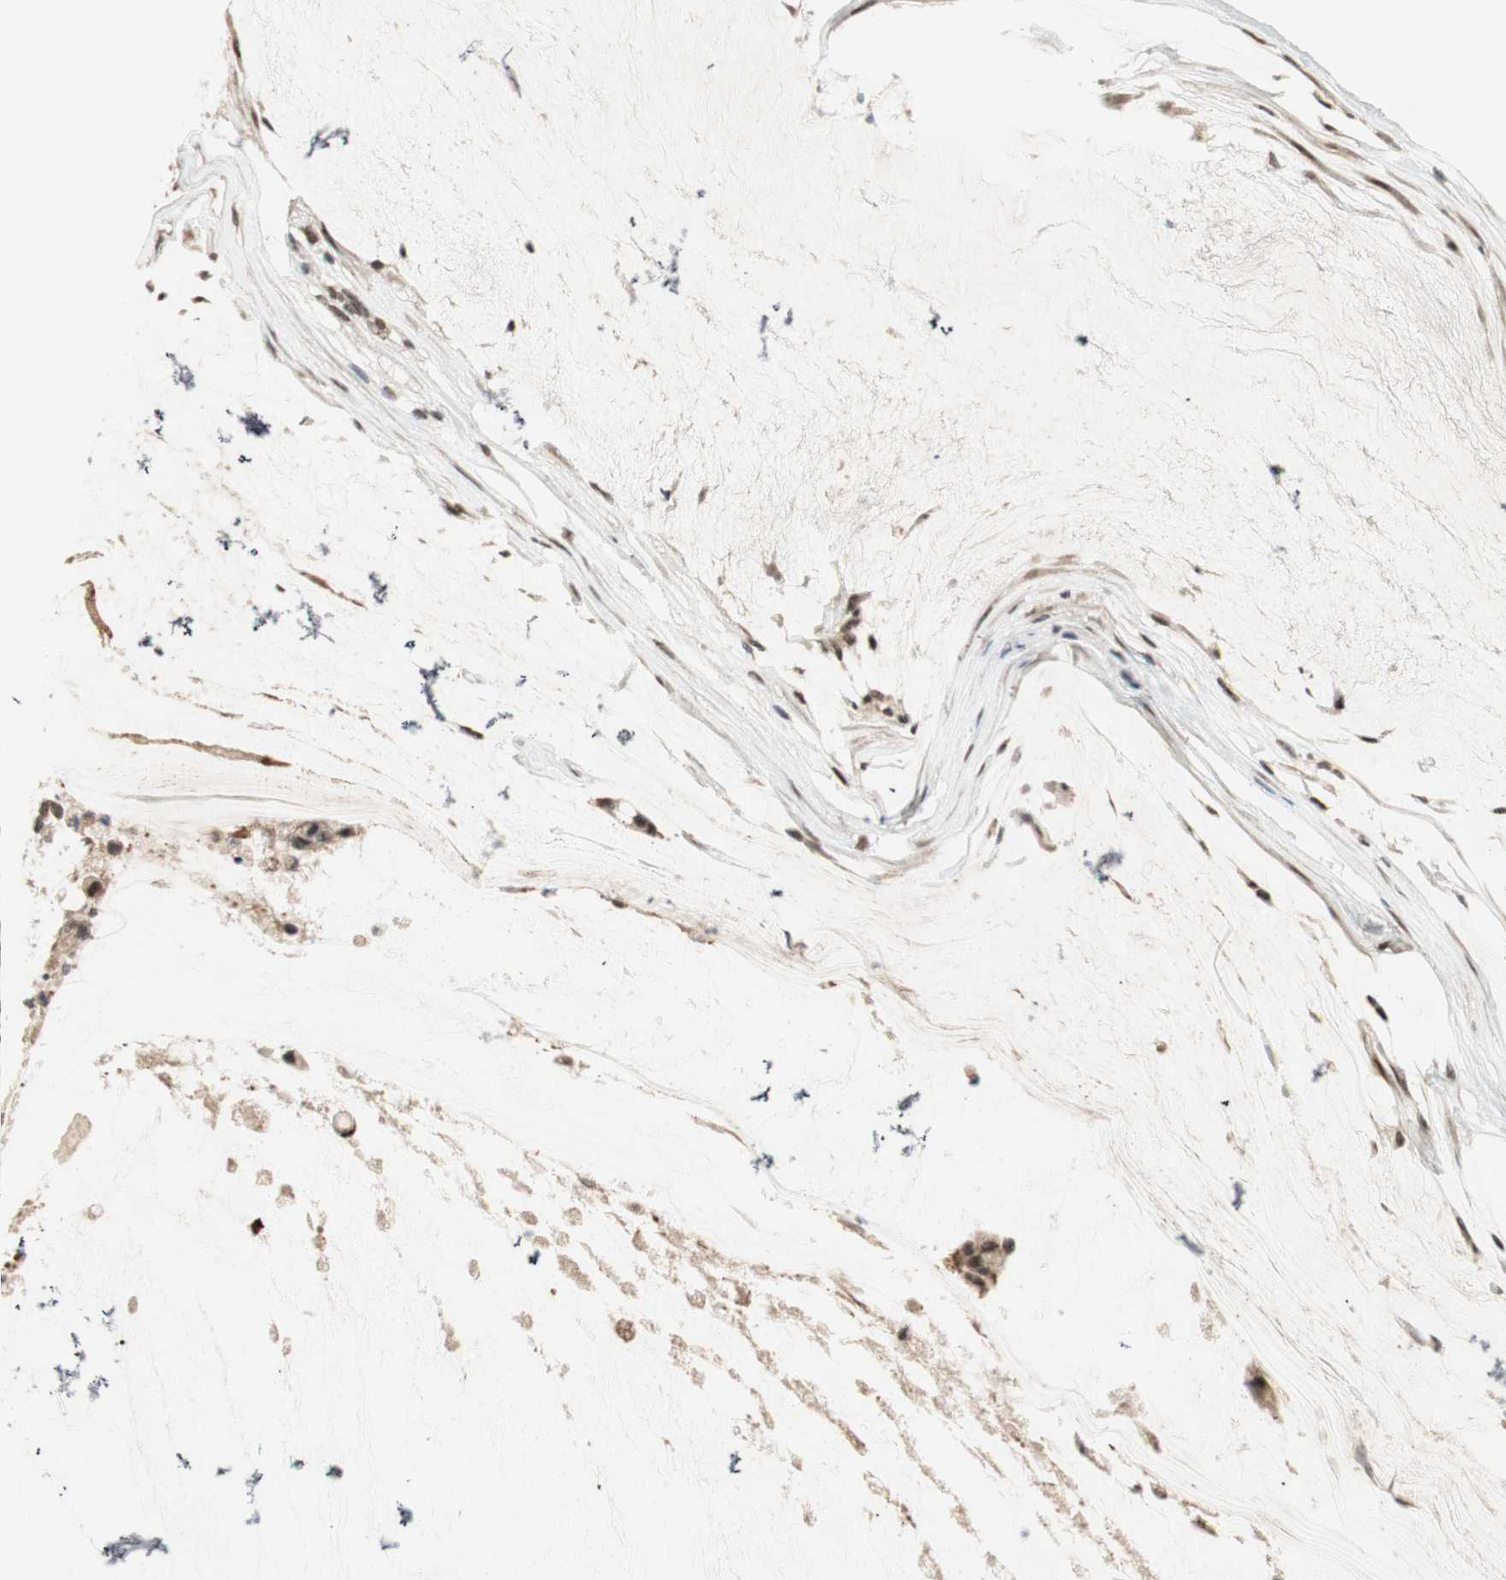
{"staining": {"intensity": "moderate", "quantity": ">75%", "location": "cytoplasmic/membranous,nuclear"}, "tissue": "ovarian cancer", "cell_type": "Tumor cells", "image_type": "cancer", "snomed": [{"axis": "morphology", "description": "Cystadenocarcinoma, mucinous, NOS"}, {"axis": "topography", "description": "Ovary"}], "caption": "A histopathology image of ovarian mucinous cystadenocarcinoma stained for a protein reveals moderate cytoplasmic/membranous and nuclear brown staining in tumor cells.", "gene": "ZNF701", "patient": {"sex": "female", "age": 39}}